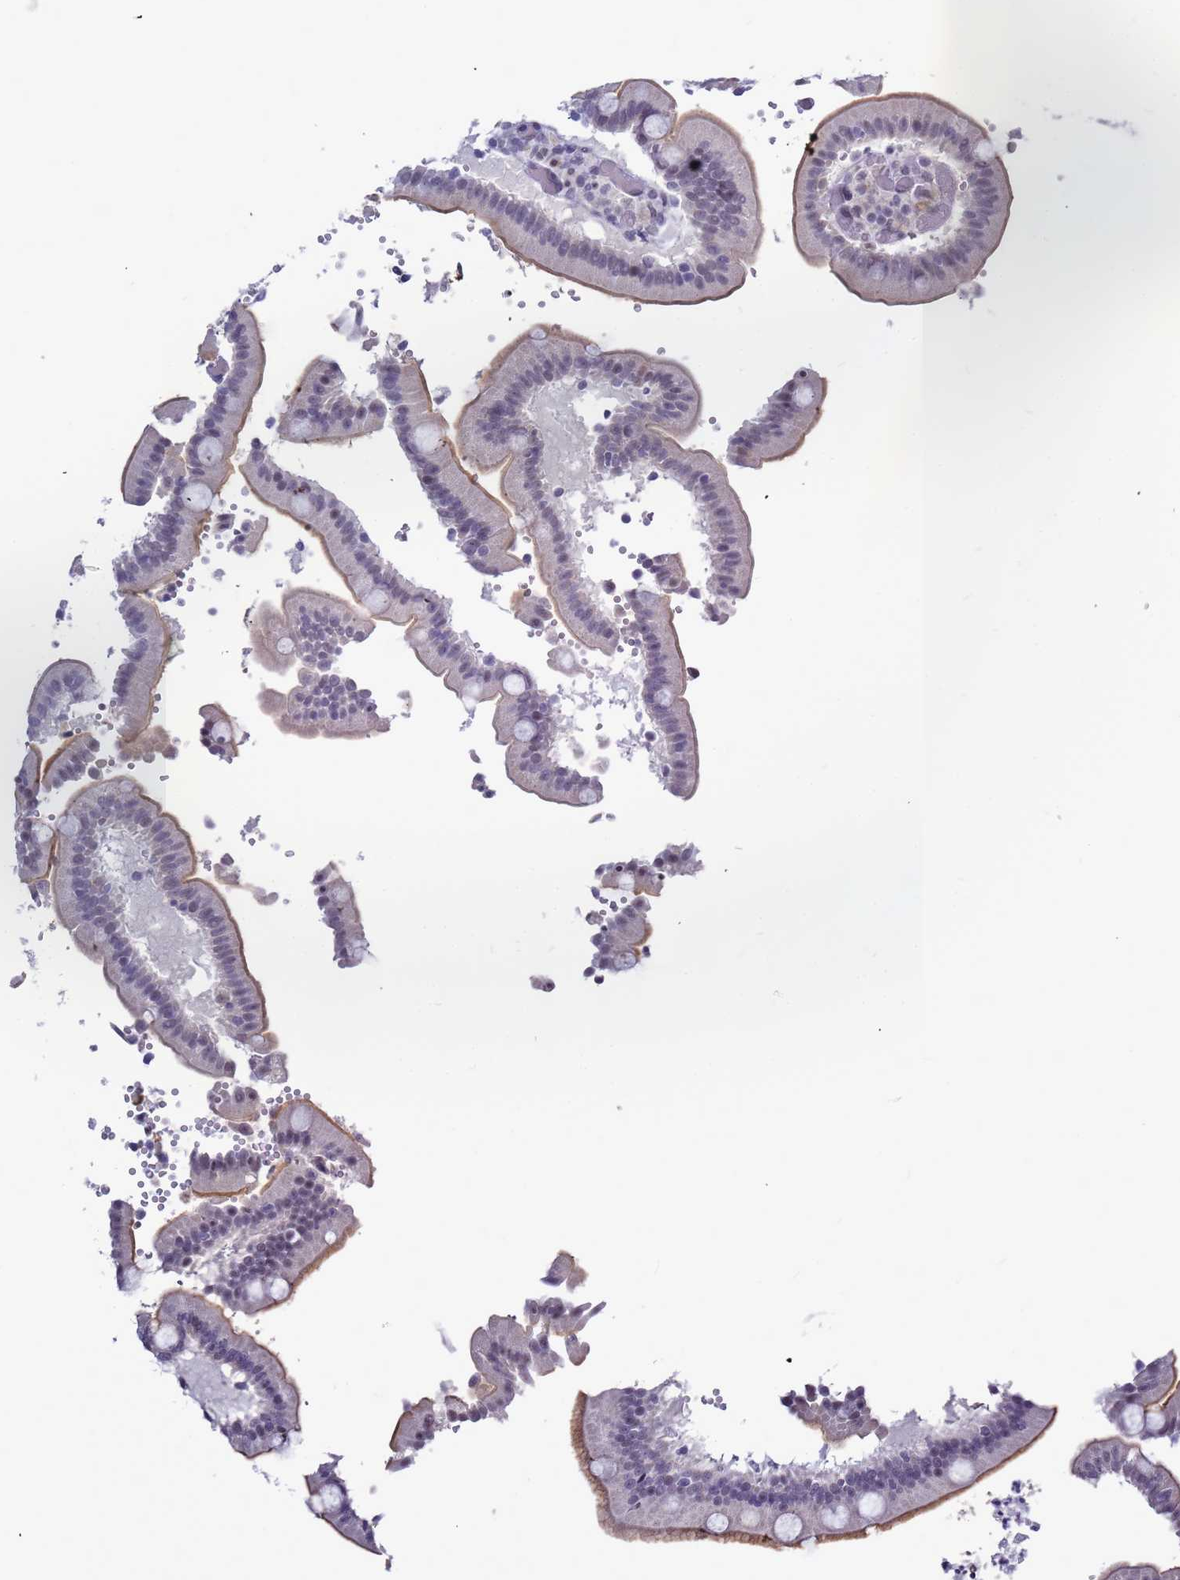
{"staining": {"intensity": "negative", "quantity": "none", "location": "none"}, "tissue": "duodenum", "cell_type": "Glandular cells", "image_type": "normal", "snomed": [{"axis": "morphology", "description": "Normal tissue, NOS"}, {"axis": "topography", "description": "Duodenum"}], "caption": "Image shows no significant protein expression in glandular cells of unremarkable duodenum. Brightfield microscopy of immunohistochemistry stained with DAB (brown) and hematoxylin (blue), captured at high magnification.", "gene": "CXorf65", "patient": {"sex": "female", "age": 62}}